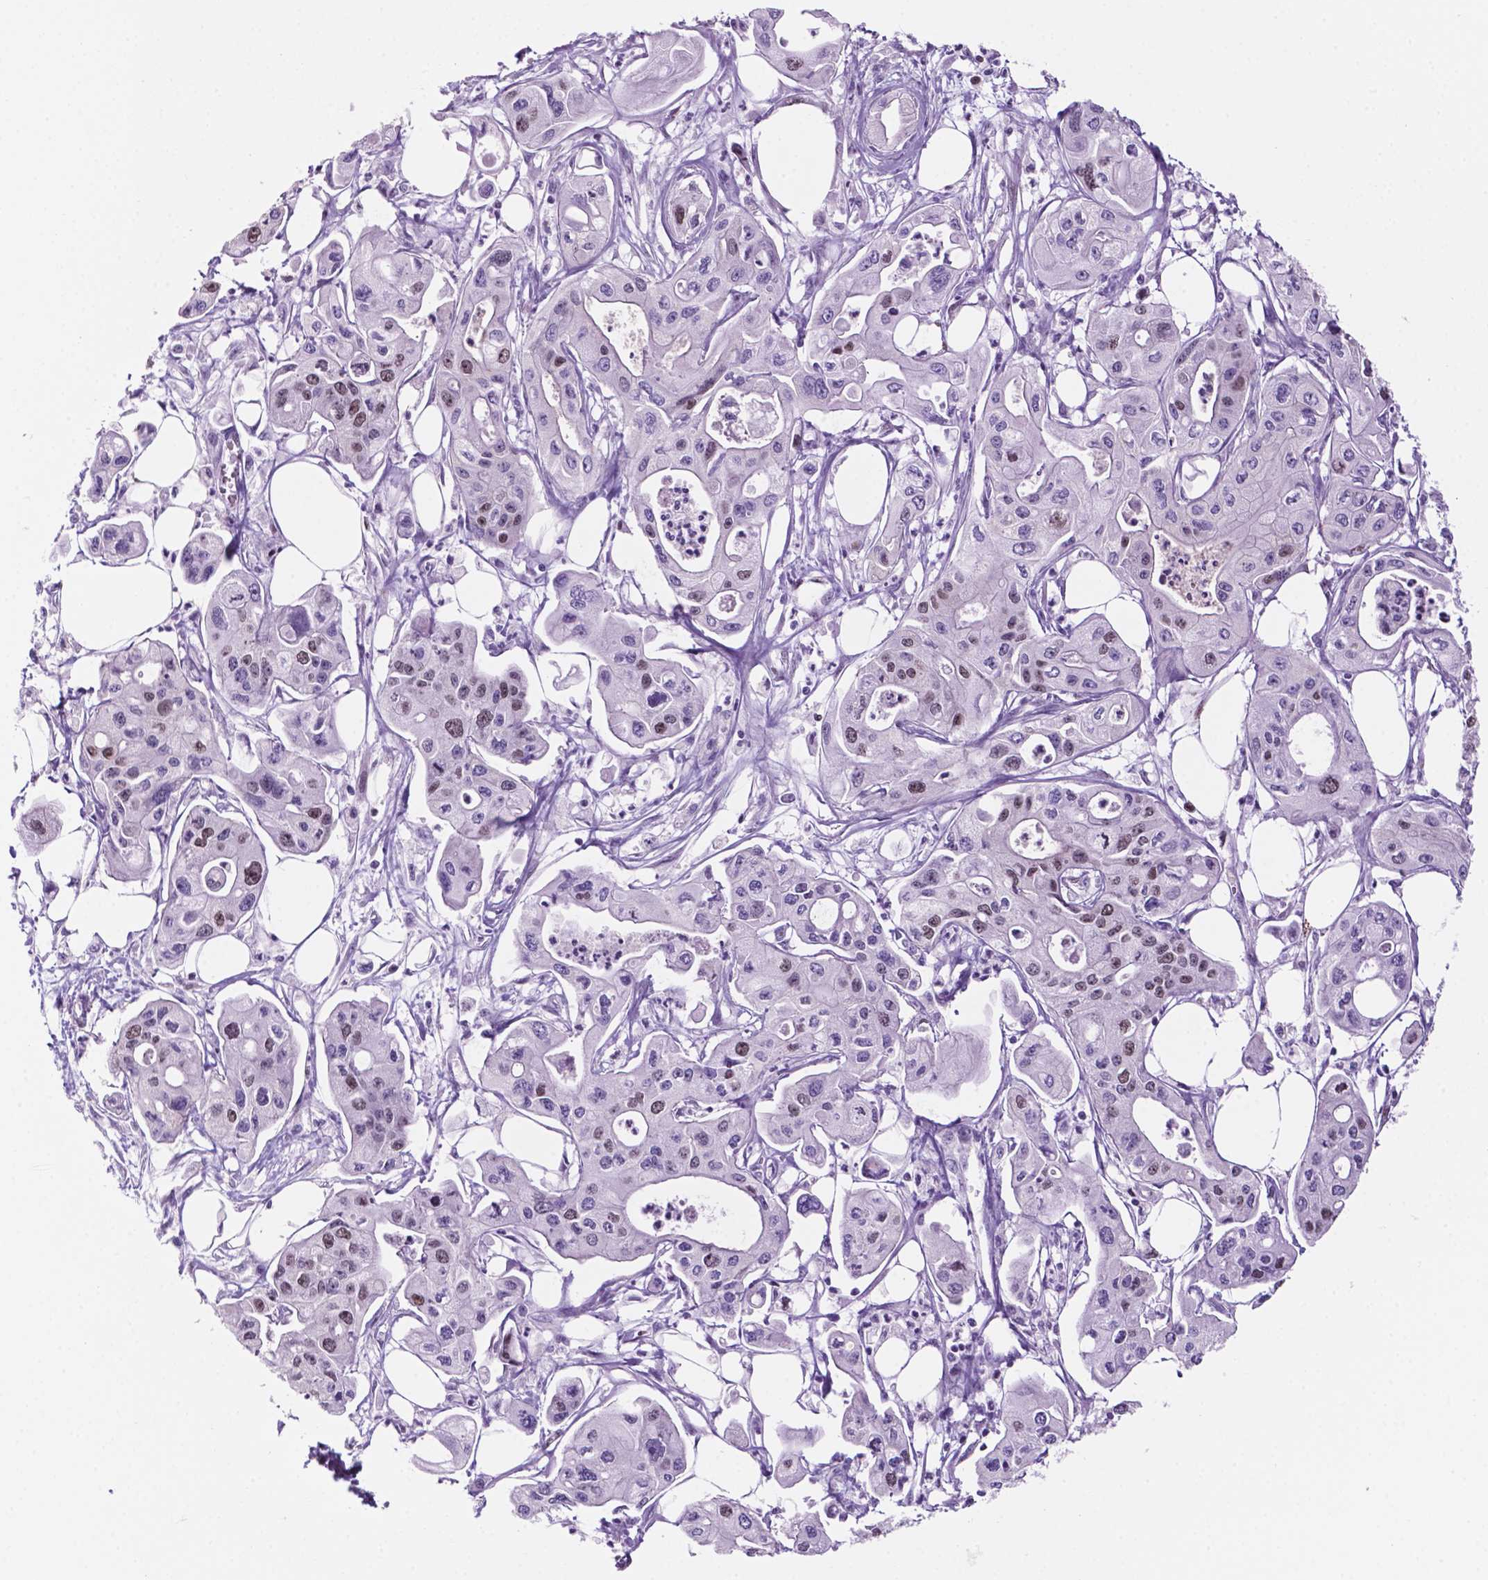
{"staining": {"intensity": "moderate", "quantity": "<25%", "location": "nuclear"}, "tissue": "pancreatic cancer", "cell_type": "Tumor cells", "image_type": "cancer", "snomed": [{"axis": "morphology", "description": "Adenocarcinoma, NOS"}, {"axis": "topography", "description": "Pancreas"}], "caption": "Protein staining shows moderate nuclear positivity in about <25% of tumor cells in pancreatic adenocarcinoma.", "gene": "NCAPH2", "patient": {"sex": "male", "age": 70}}